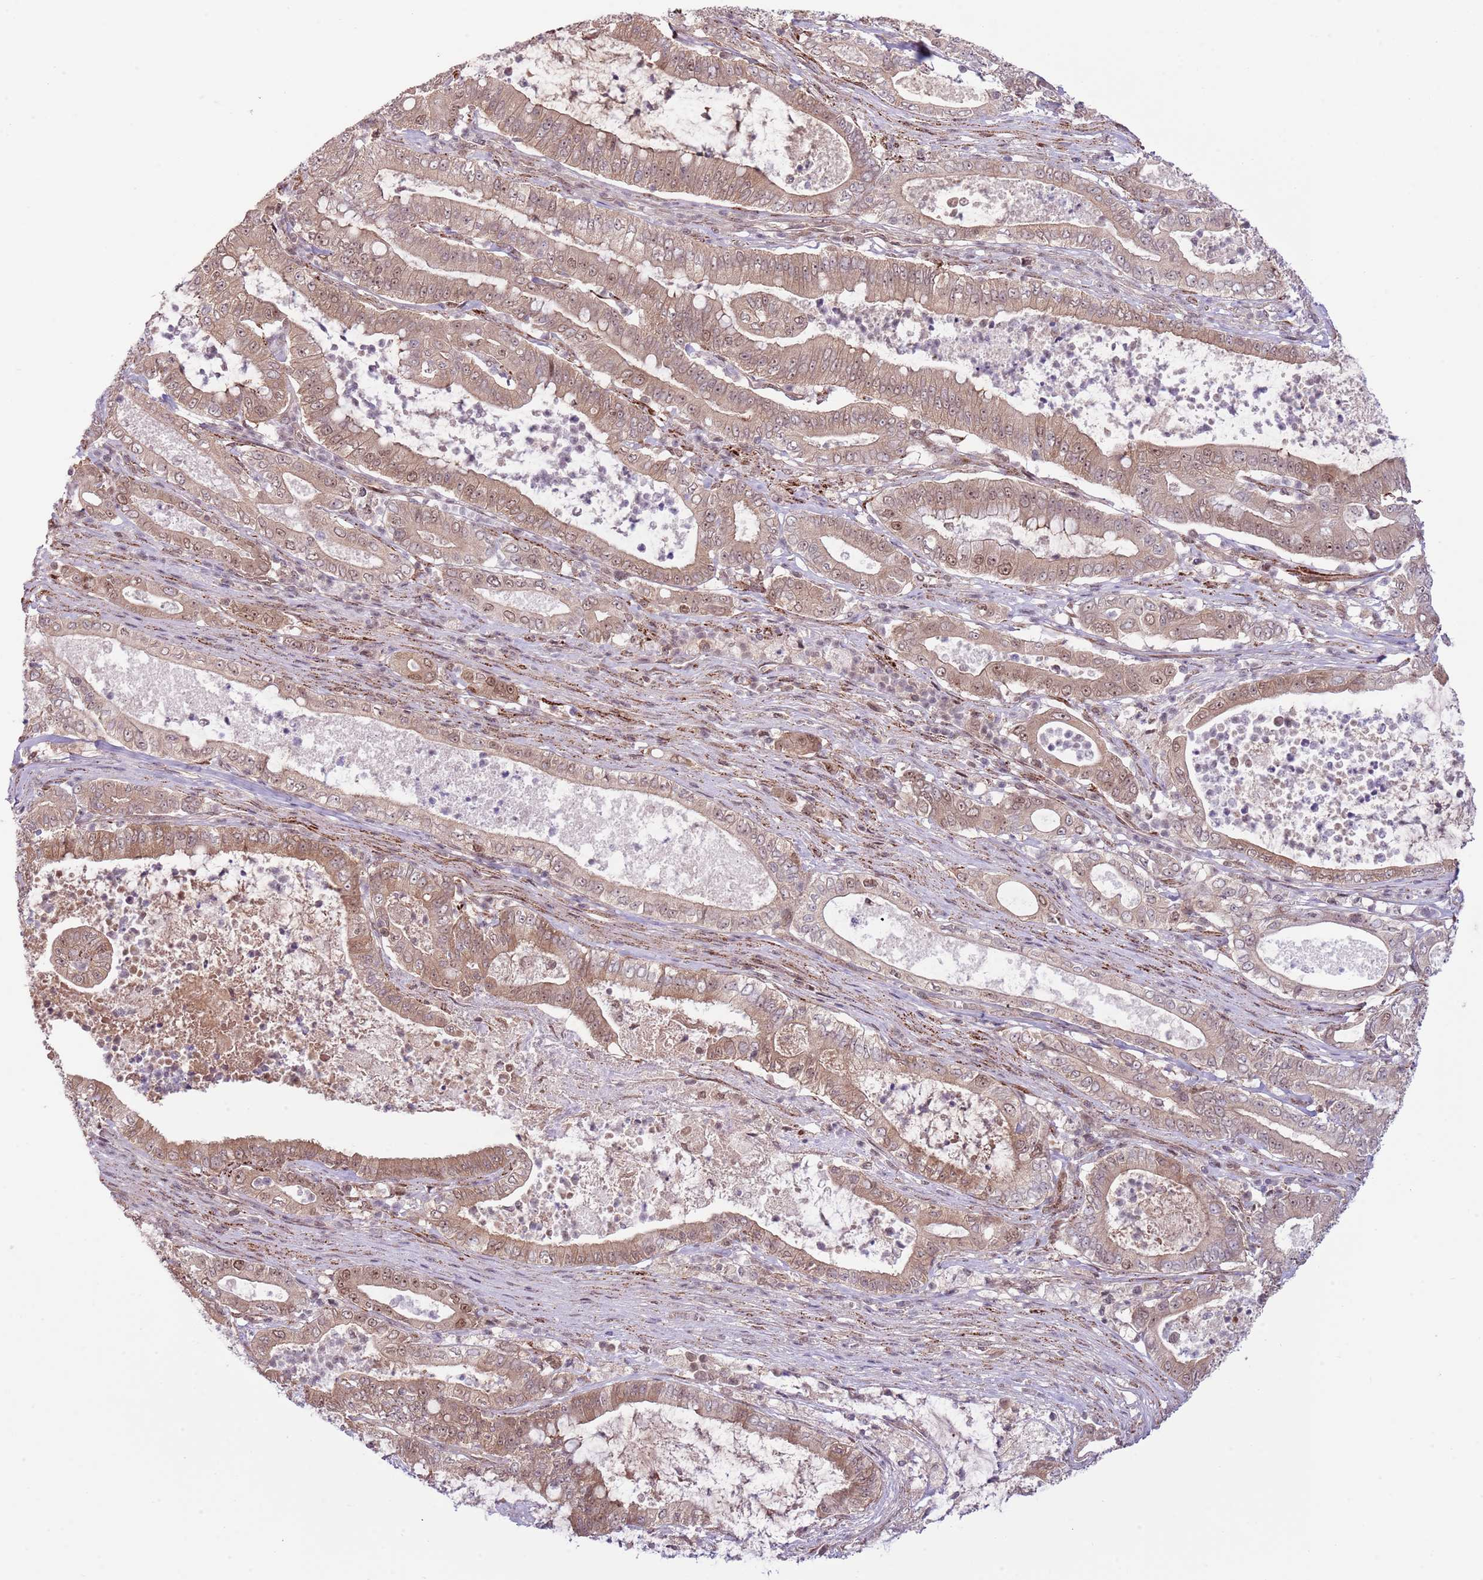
{"staining": {"intensity": "moderate", "quantity": ">75%", "location": "cytoplasmic/membranous,nuclear"}, "tissue": "pancreatic cancer", "cell_type": "Tumor cells", "image_type": "cancer", "snomed": [{"axis": "morphology", "description": "Adenocarcinoma, NOS"}, {"axis": "topography", "description": "Pancreas"}], "caption": "A micrograph of pancreatic cancer stained for a protein shows moderate cytoplasmic/membranous and nuclear brown staining in tumor cells.", "gene": "CHD1", "patient": {"sex": "male", "age": 71}}